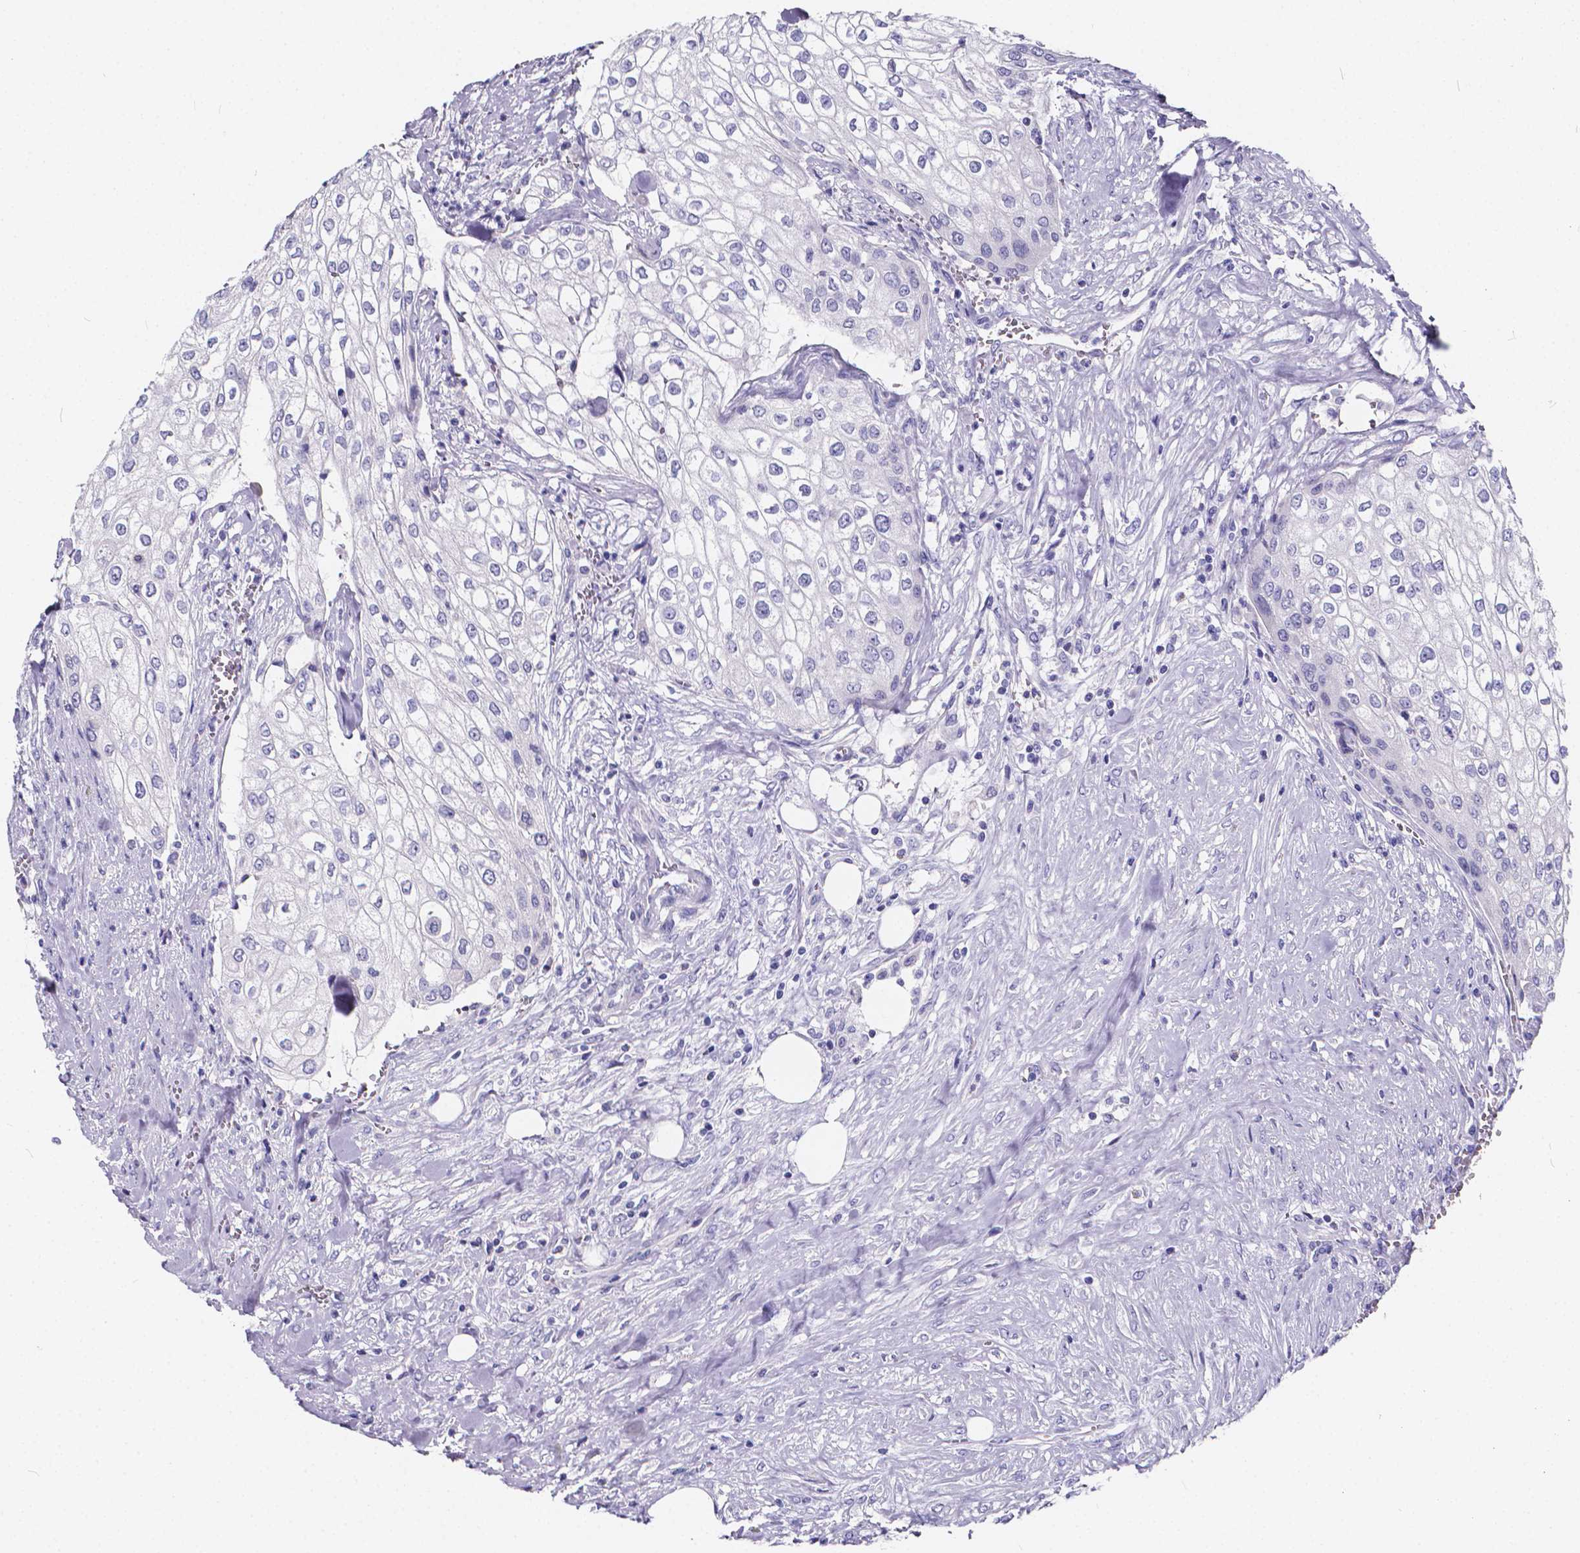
{"staining": {"intensity": "negative", "quantity": "none", "location": "none"}, "tissue": "urothelial cancer", "cell_type": "Tumor cells", "image_type": "cancer", "snomed": [{"axis": "morphology", "description": "Urothelial carcinoma, High grade"}, {"axis": "topography", "description": "Urinary bladder"}], "caption": "This is an IHC photomicrograph of human urothelial cancer. There is no staining in tumor cells.", "gene": "SPEF2", "patient": {"sex": "male", "age": 62}}